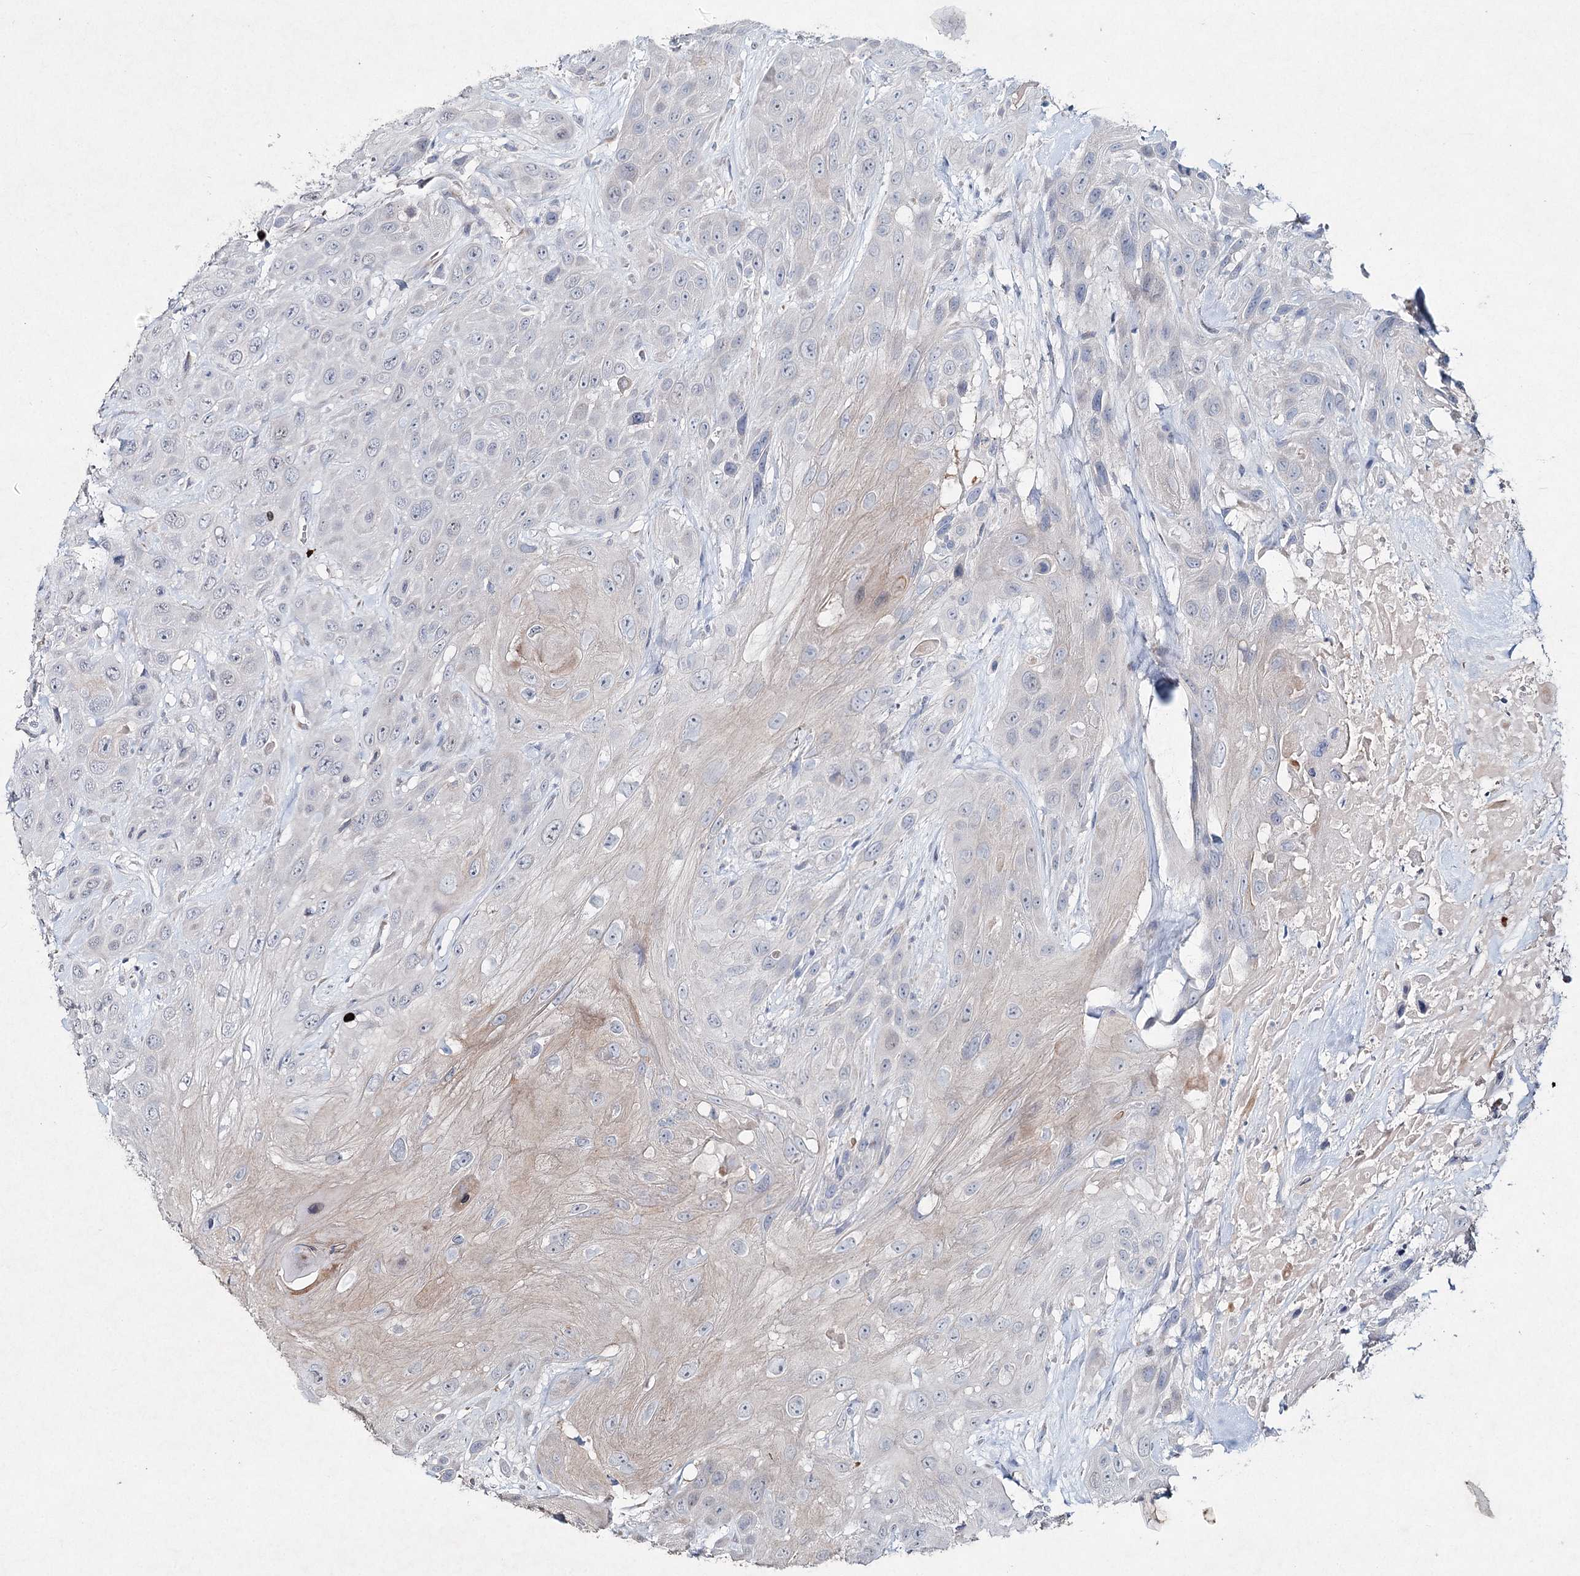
{"staining": {"intensity": "negative", "quantity": "none", "location": "none"}, "tissue": "head and neck cancer", "cell_type": "Tumor cells", "image_type": "cancer", "snomed": [{"axis": "morphology", "description": "Squamous cell carcinoma, NOS"}, {"axis": "topography", "description": "Head-Neck"}], "caption": "The micrograph shows no significant expression in tumor cells of head and neck squamous cell carcinoma.", "gene": "RFX6", "patient": {"sex": "male", "age": 81}}